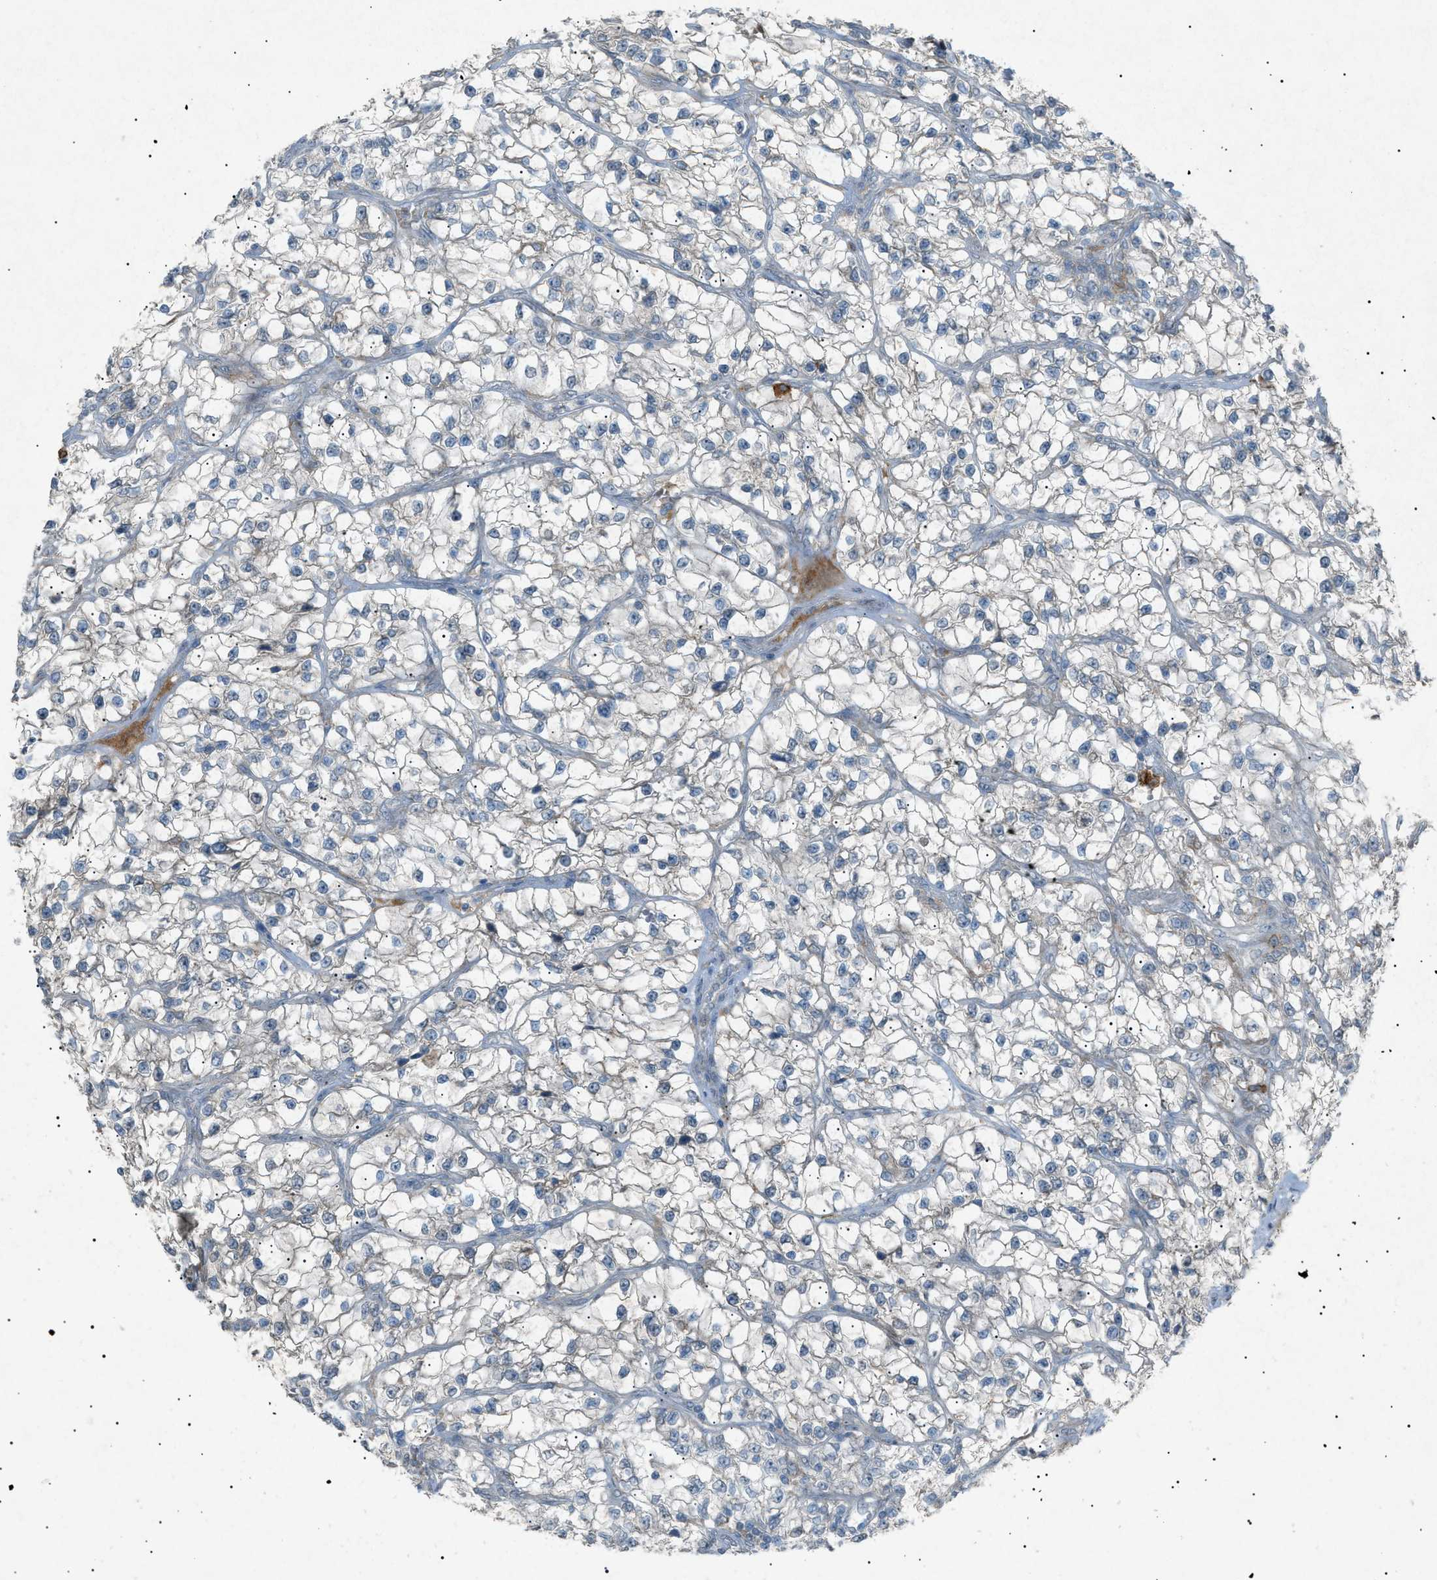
{"staining": {"intensity": "negative", "quantity": "none", "location": "none"}, "tissue": "renal cancer", "cell_type": "Tumor cells", "image_type": "cancer", "snomed": [{"axis": "morphology", "description": "Adenocarcinoma, NOS"}, {"axis": "topography", "description": "Kidney"}], "caption": "The micrograph demonstrates no significant staining in tumor cells of renal cancer.", "gene": "BTK", "patient": {"sex": "female", "age": 57}}